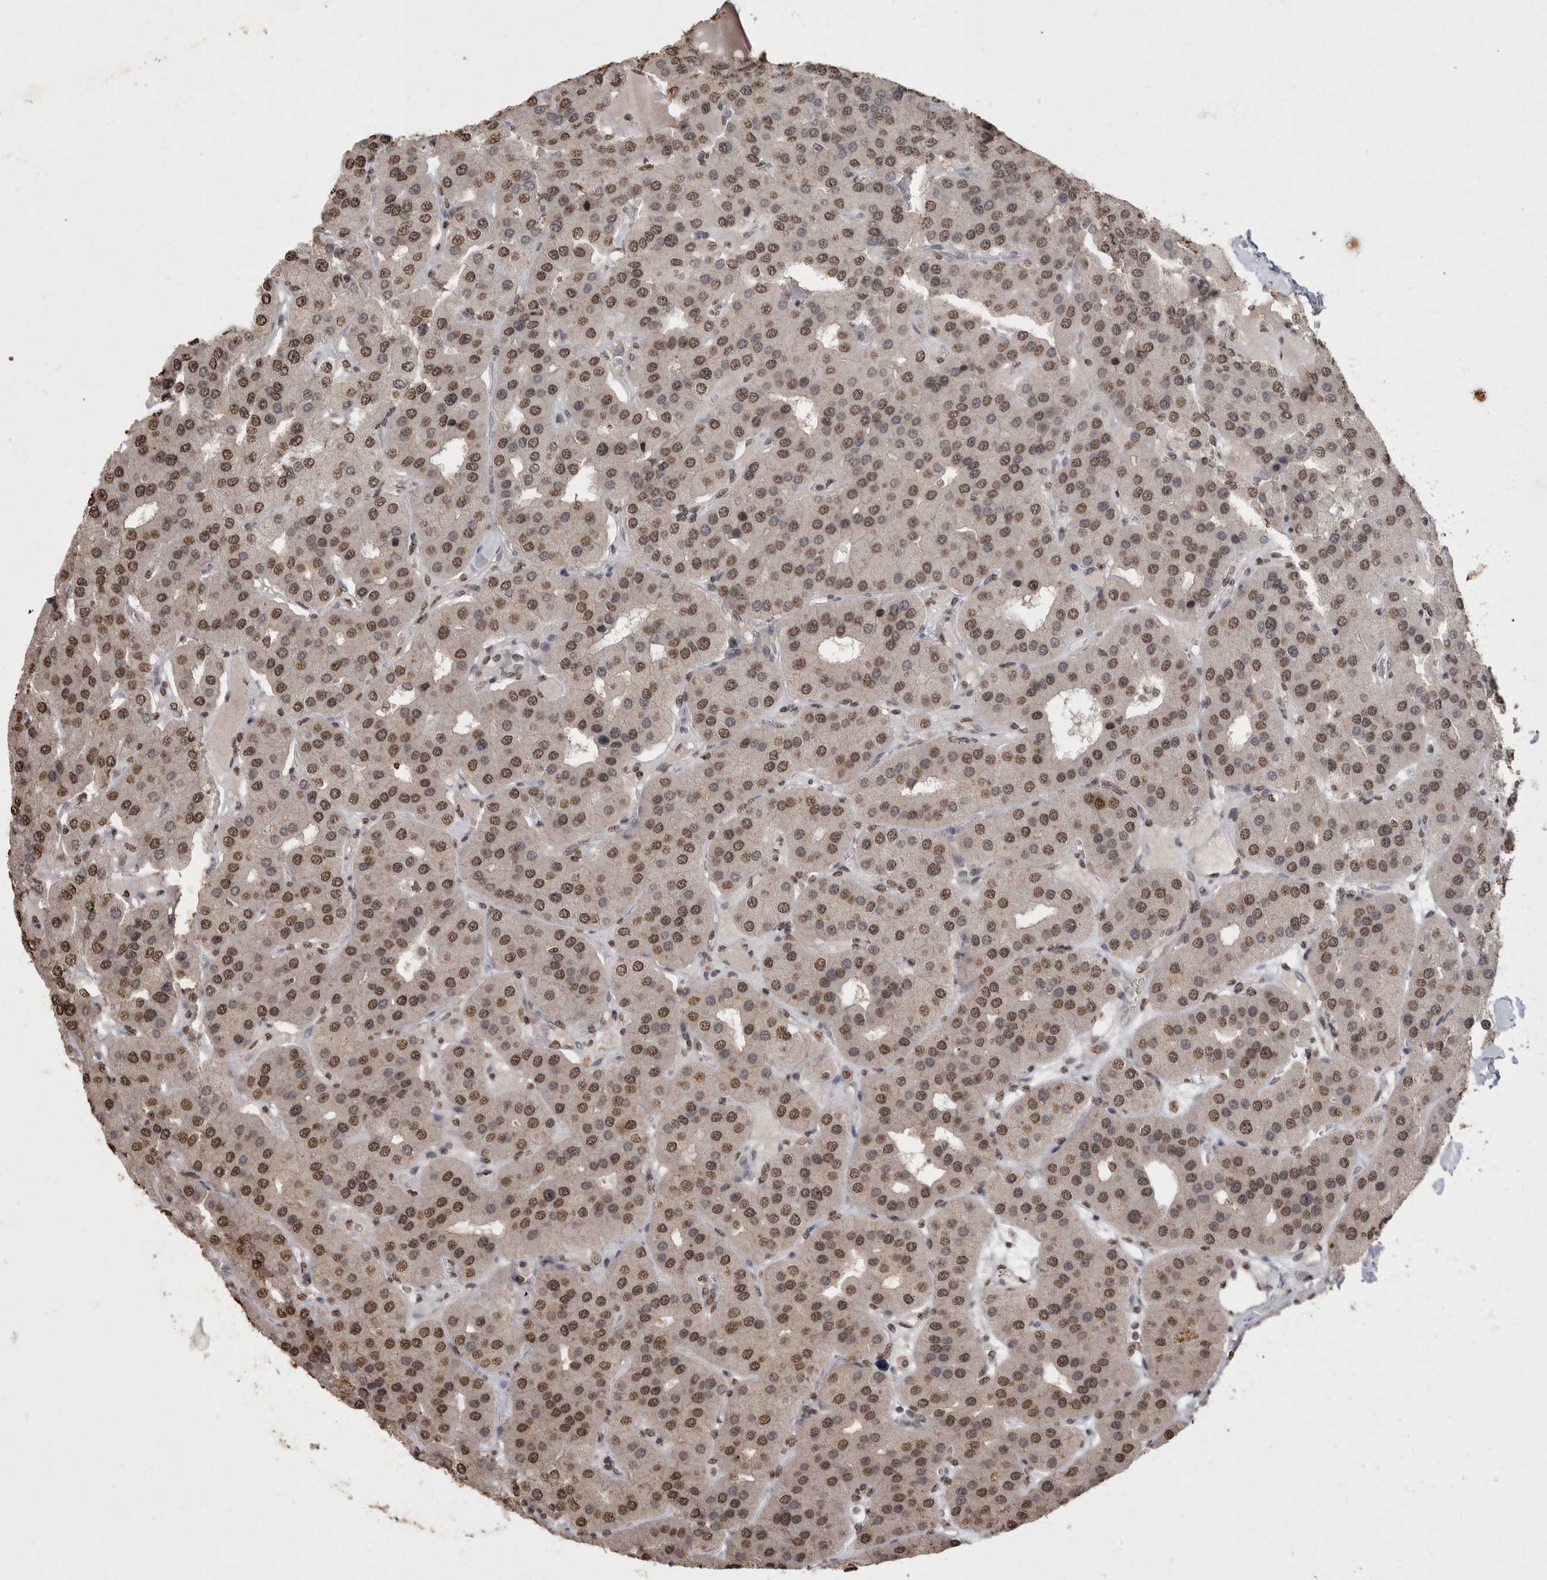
{"staining": {"intensity": "moderate", "quantity": ">75%", "location": "cytoplasmic/membranous,nuclear"}, "tissue": "parathyroid gland", "cell_type": "Glandular cells", "image_type": "normal", "snomed": [{"axis": "morphology", "description": "Normal tissue, NOS"}, {"axis": "morphology", "description": "Adenoma, NOS"}, {"axis": "topography", "description": "Parathyroid gland"}], "caption": "Protein expression analysis of benign parathyroid gland demonstrates moderate cytoplasmic/membranous,nuclear staining in about >75% of glandular cells.", "gene": "NBL1", "patient": {"sex": "female", "age": 86}}